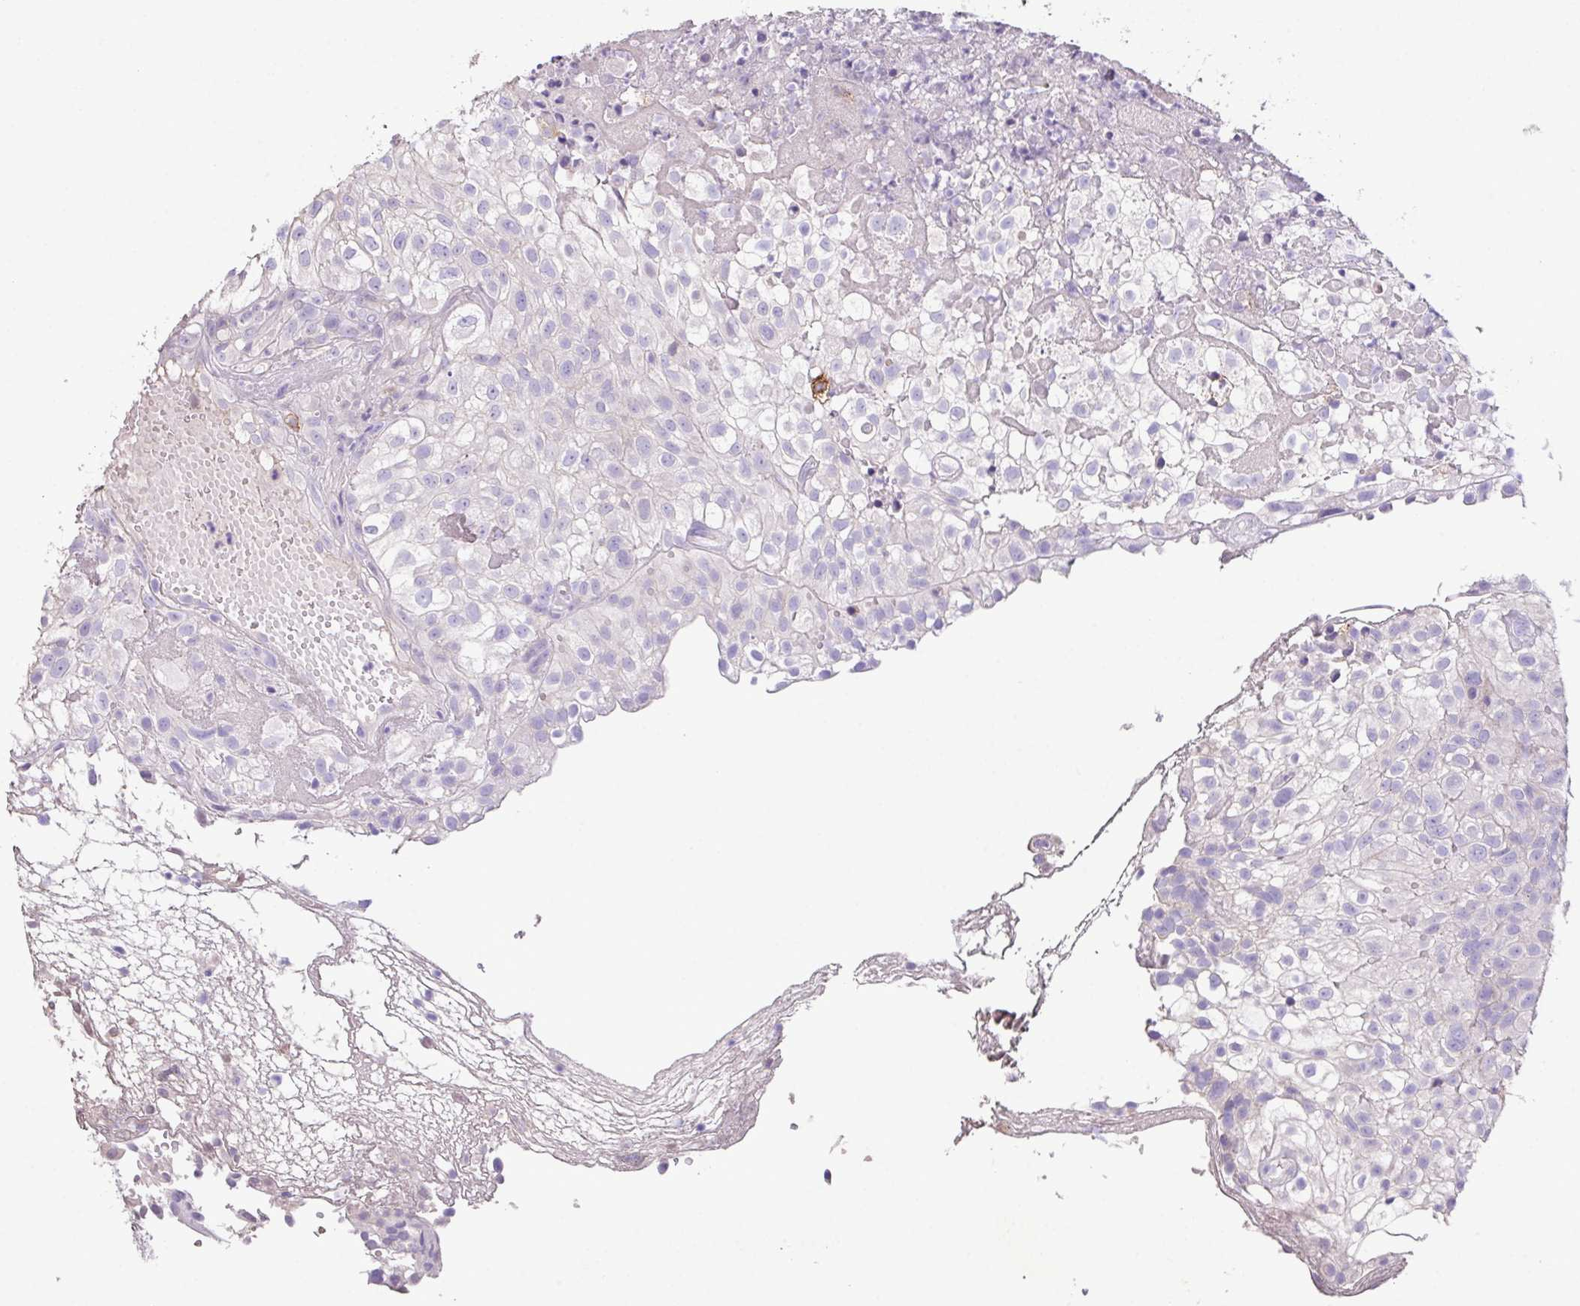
{"staining": {"intensity": "negative", "quantity": "none", "location": "none"}, "tissue": "urothelial cancer", "cell_type": "Tumor cells", "image_type": "cancer", "snomed": [{"axis": "morphology", "description": "Urothelial carcinoma, High grade"}, {"axis": "topography", "description": "Urinary bladder"}], "caption": "This is an immunohistochemistry (IHC) image of human urothelial carcinoma (high-grade). There is no positivity in tumor cells.", "gene": "MARCO", "patient": {"sex": "male", "age": 56}}